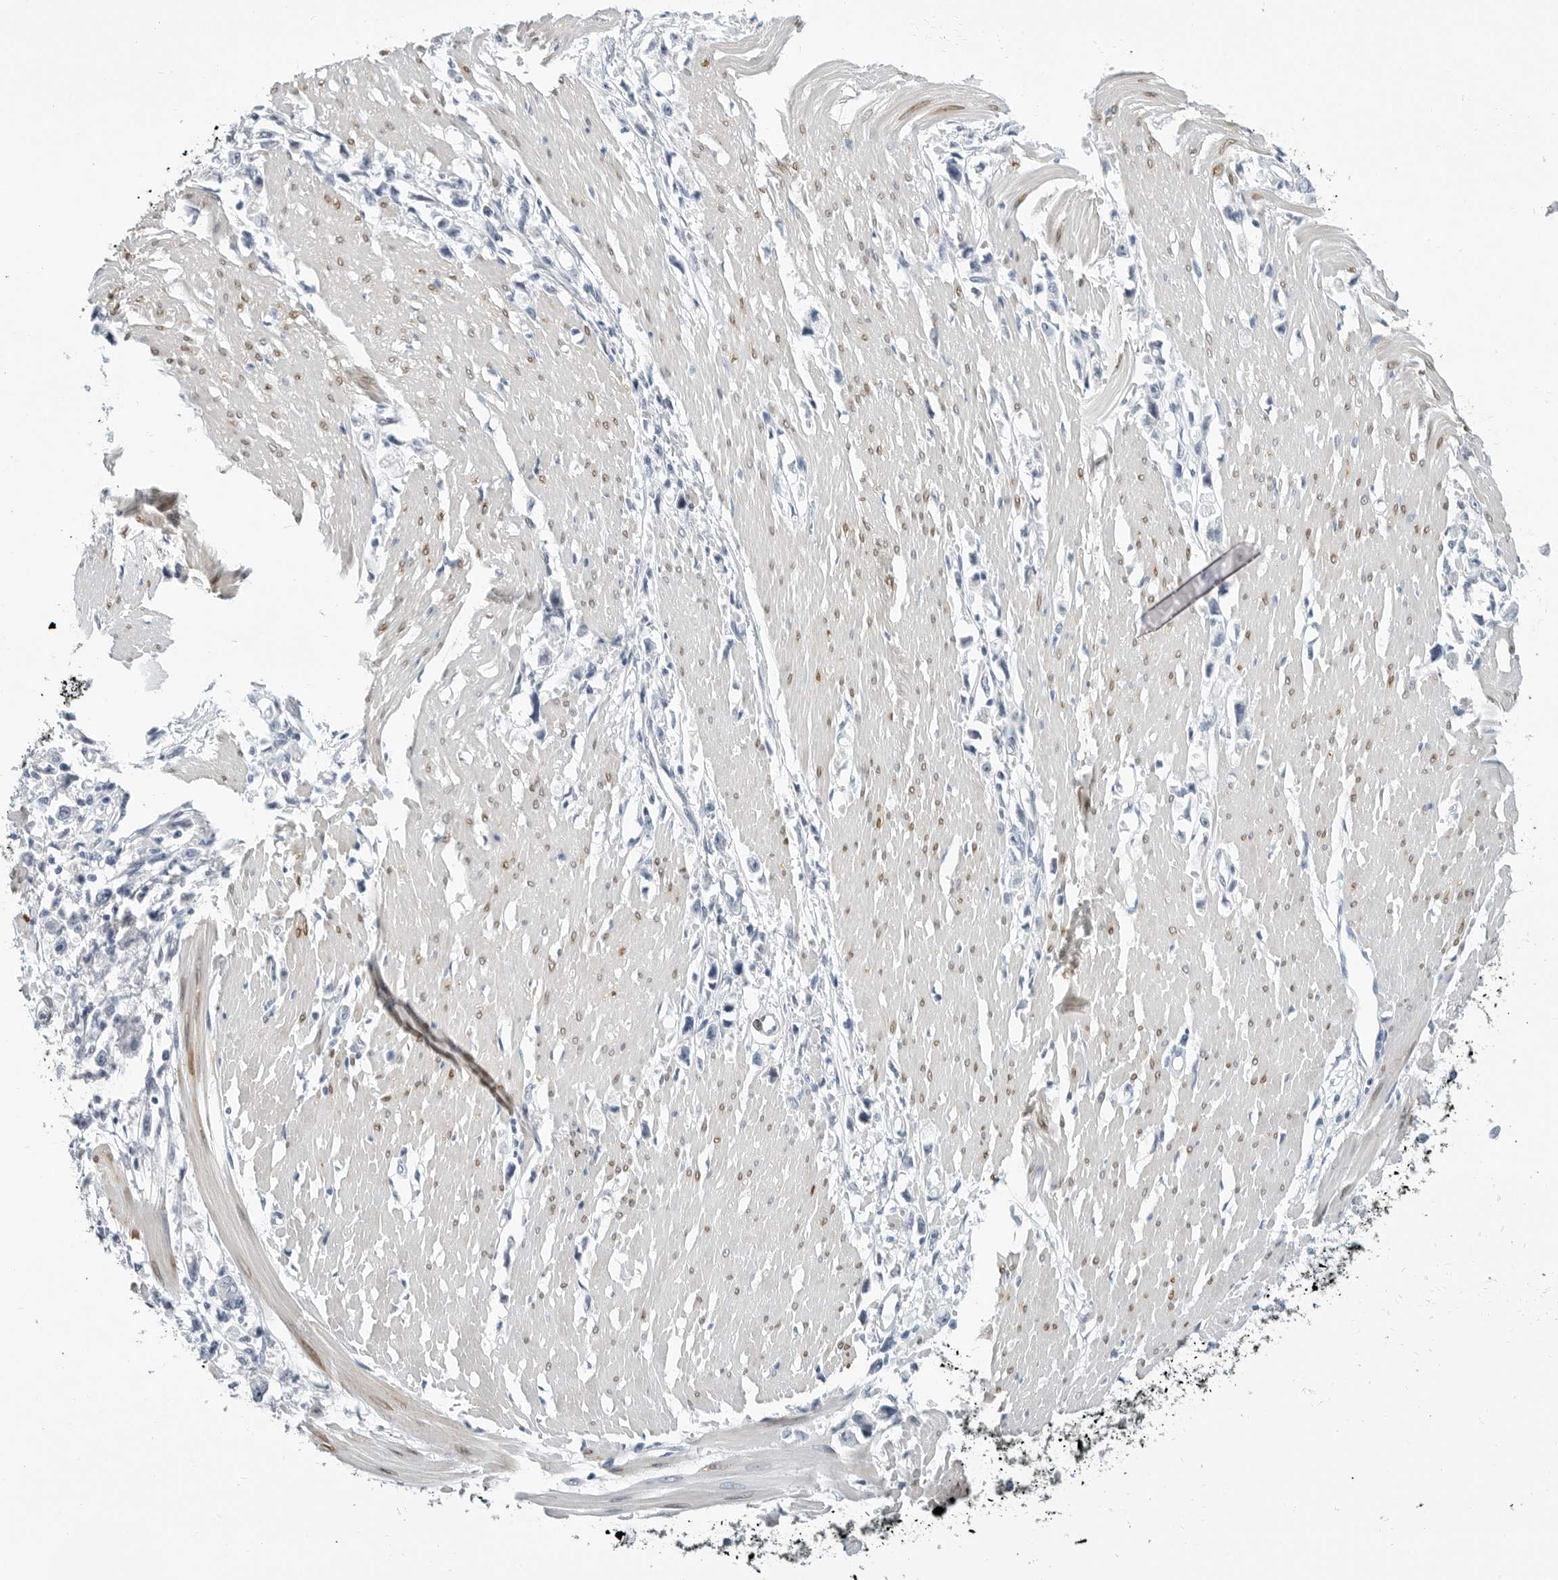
{"staining": {"intensity": "negative", "quantity": "none", "location": "none"}, "tissue": "stomach cancer", "cell_type": "Tumor cells", "image_type": "cancer", "snomed": [{"axis": "morphology", "description": "Adenocarcinoma, NOS"}, {"axis": "topography", "description": "Stomach"}], "caption": "This is an immunohistochemistry micrograph of stomach cancer. There is no positivity in tumor cells.", "gene": "PLN", "patient": {"sex": "female", "age": 59}}